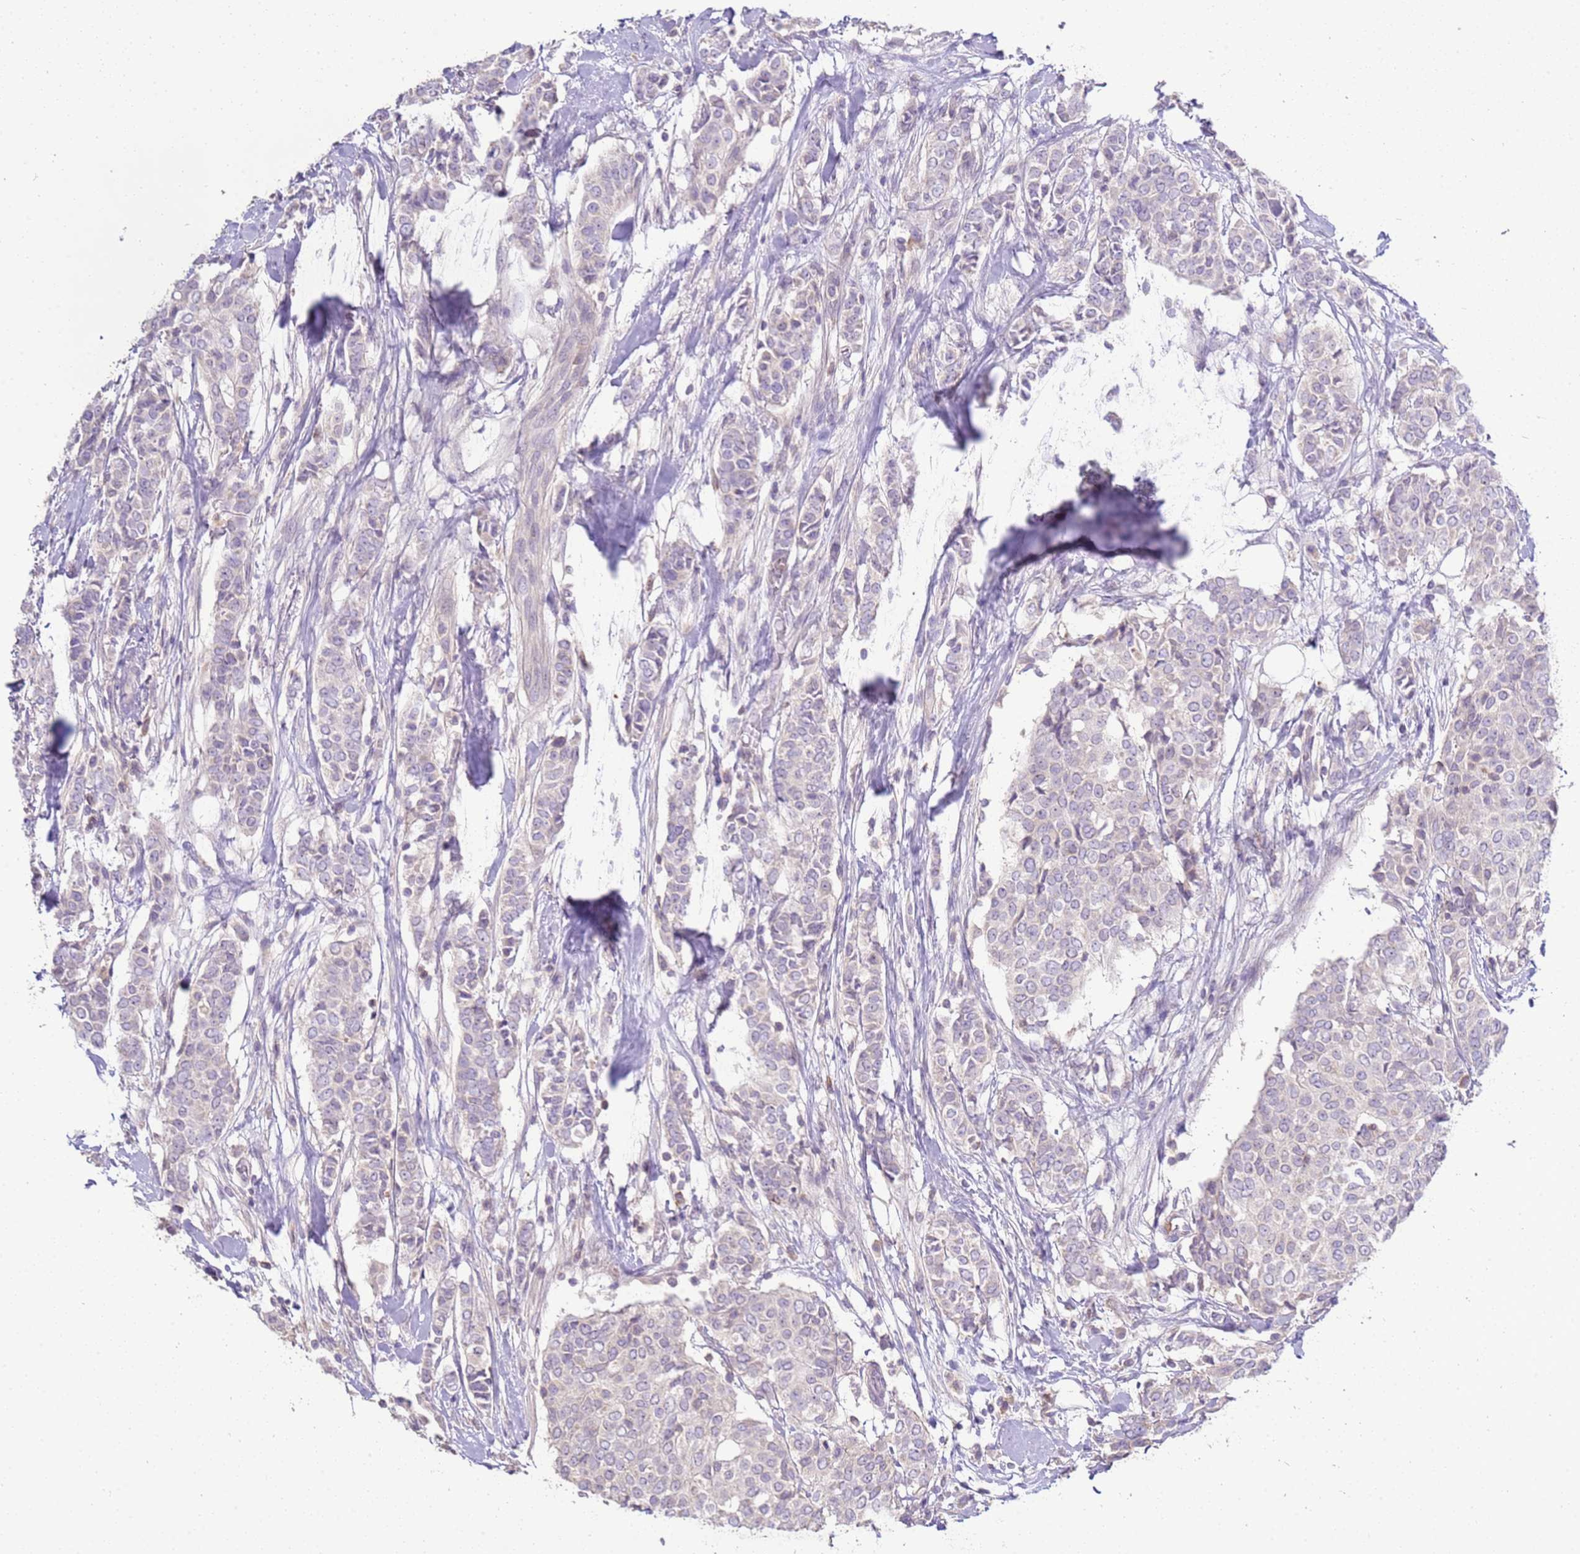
{"staining": {"intensity": "negative", "quantity": "none", "location": "none"}, "tissue": "breast cancer", "cell_type": "Tumor cells", "image_type": "cancer", "snomed": [{"axis": "morphology", "description": "Lobular carcinoma"}, {"axis": "topography", "description": "Breast"}], "caption": "The micrograph shows no significant expression in tumor cells of breast cancer.", "gene": "IL2RG", "patient": {"sex": "female", "age": 51}}